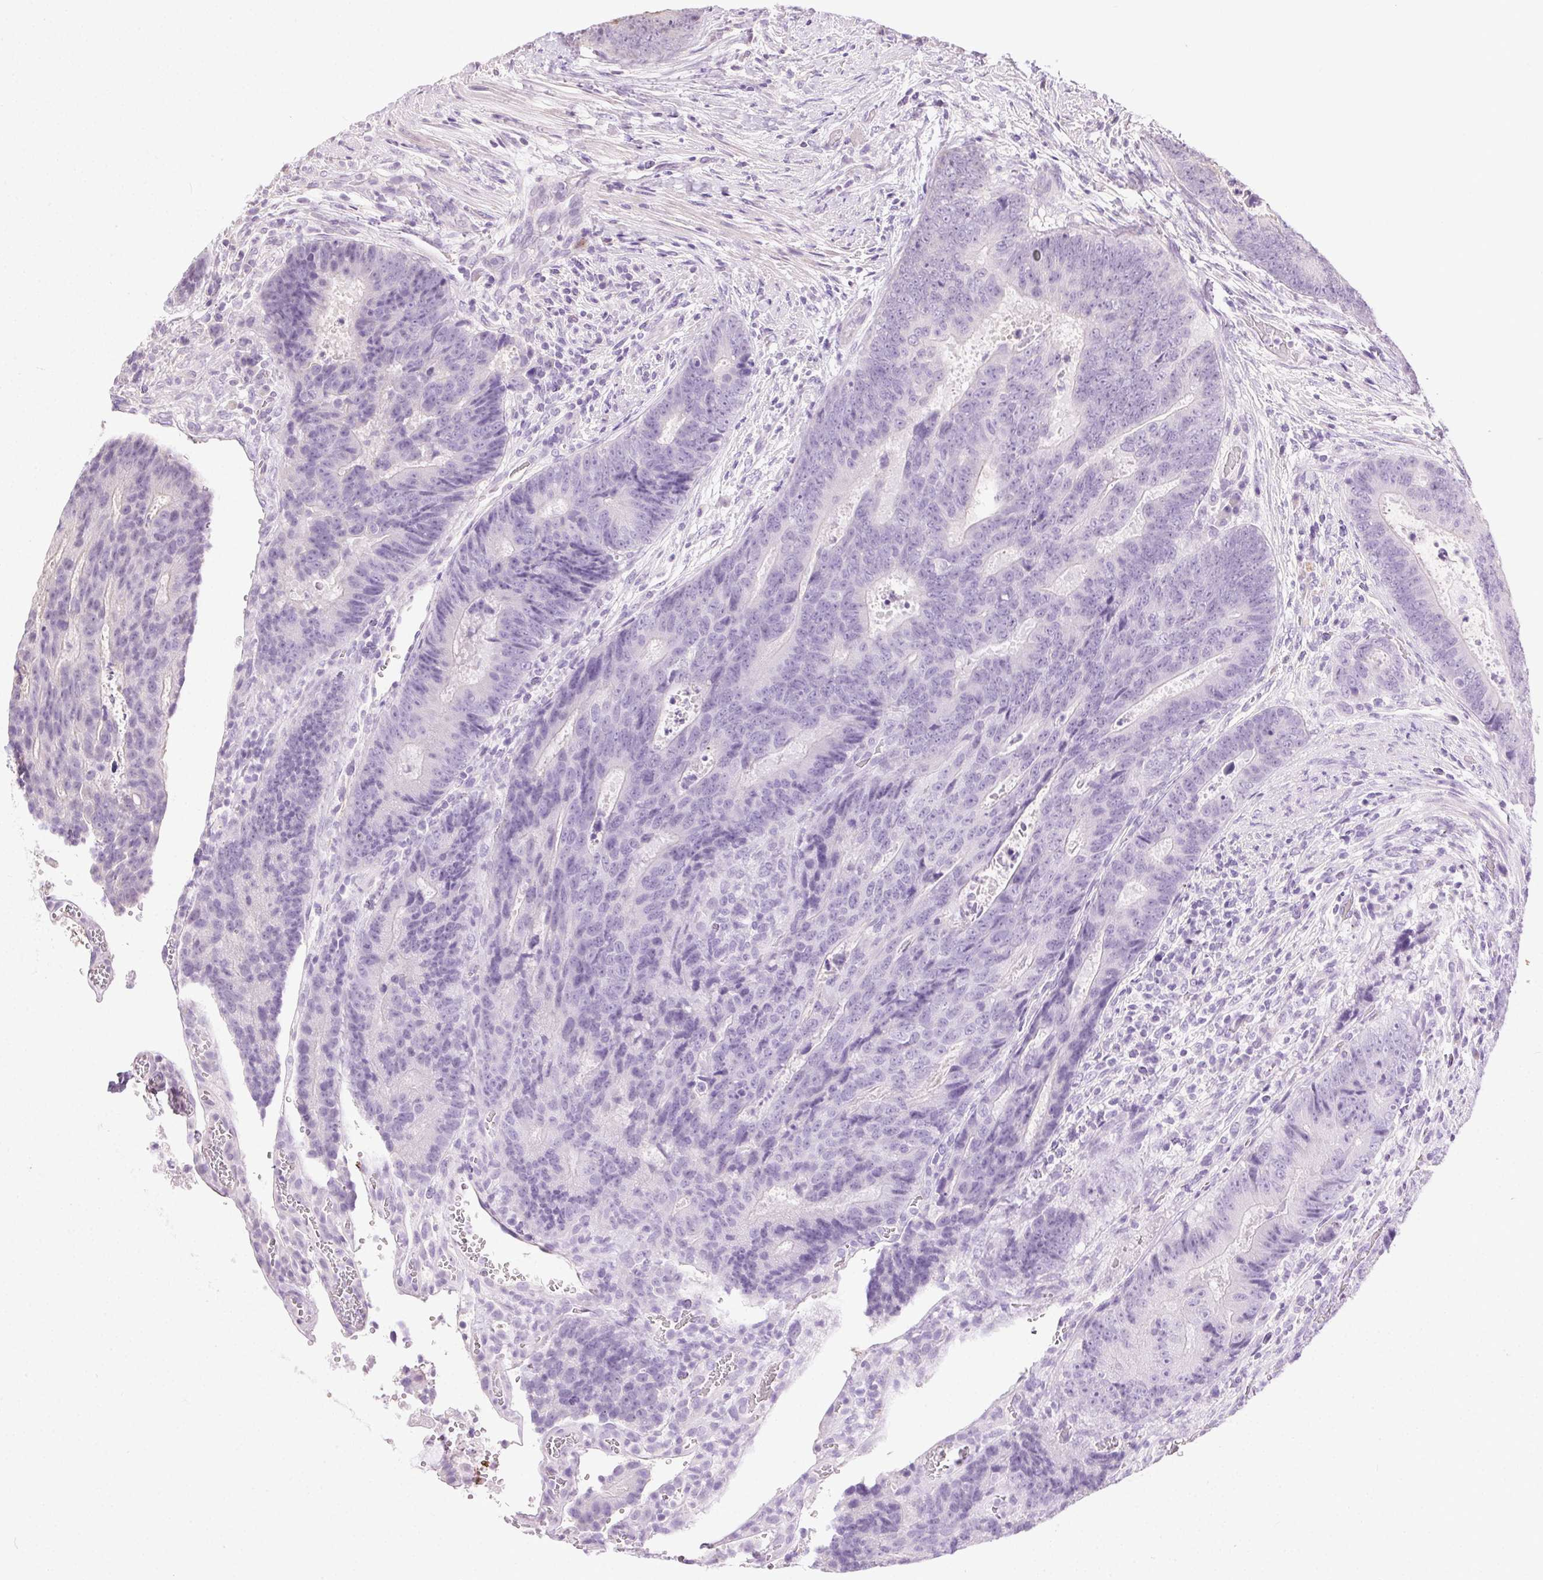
{"staining": {"intensity": "negative", "quantity": "none", "location": "none"}, "tissue": "colorectal cancer", "cell_type": "Tumor cells", "image_type": "cancer", "snomed": [{"axis": "morphology", "description": "Adenocarcinoma, NOS"}, {"axis": "topography", "description": "Colon"}], "caption": "Micrograph shows no significant protein positivity in tumor cells of colorectal cancer (adenocarcinoma).", "gene": "SYCE2", "patient": {"sex": "female", "age": 48}}